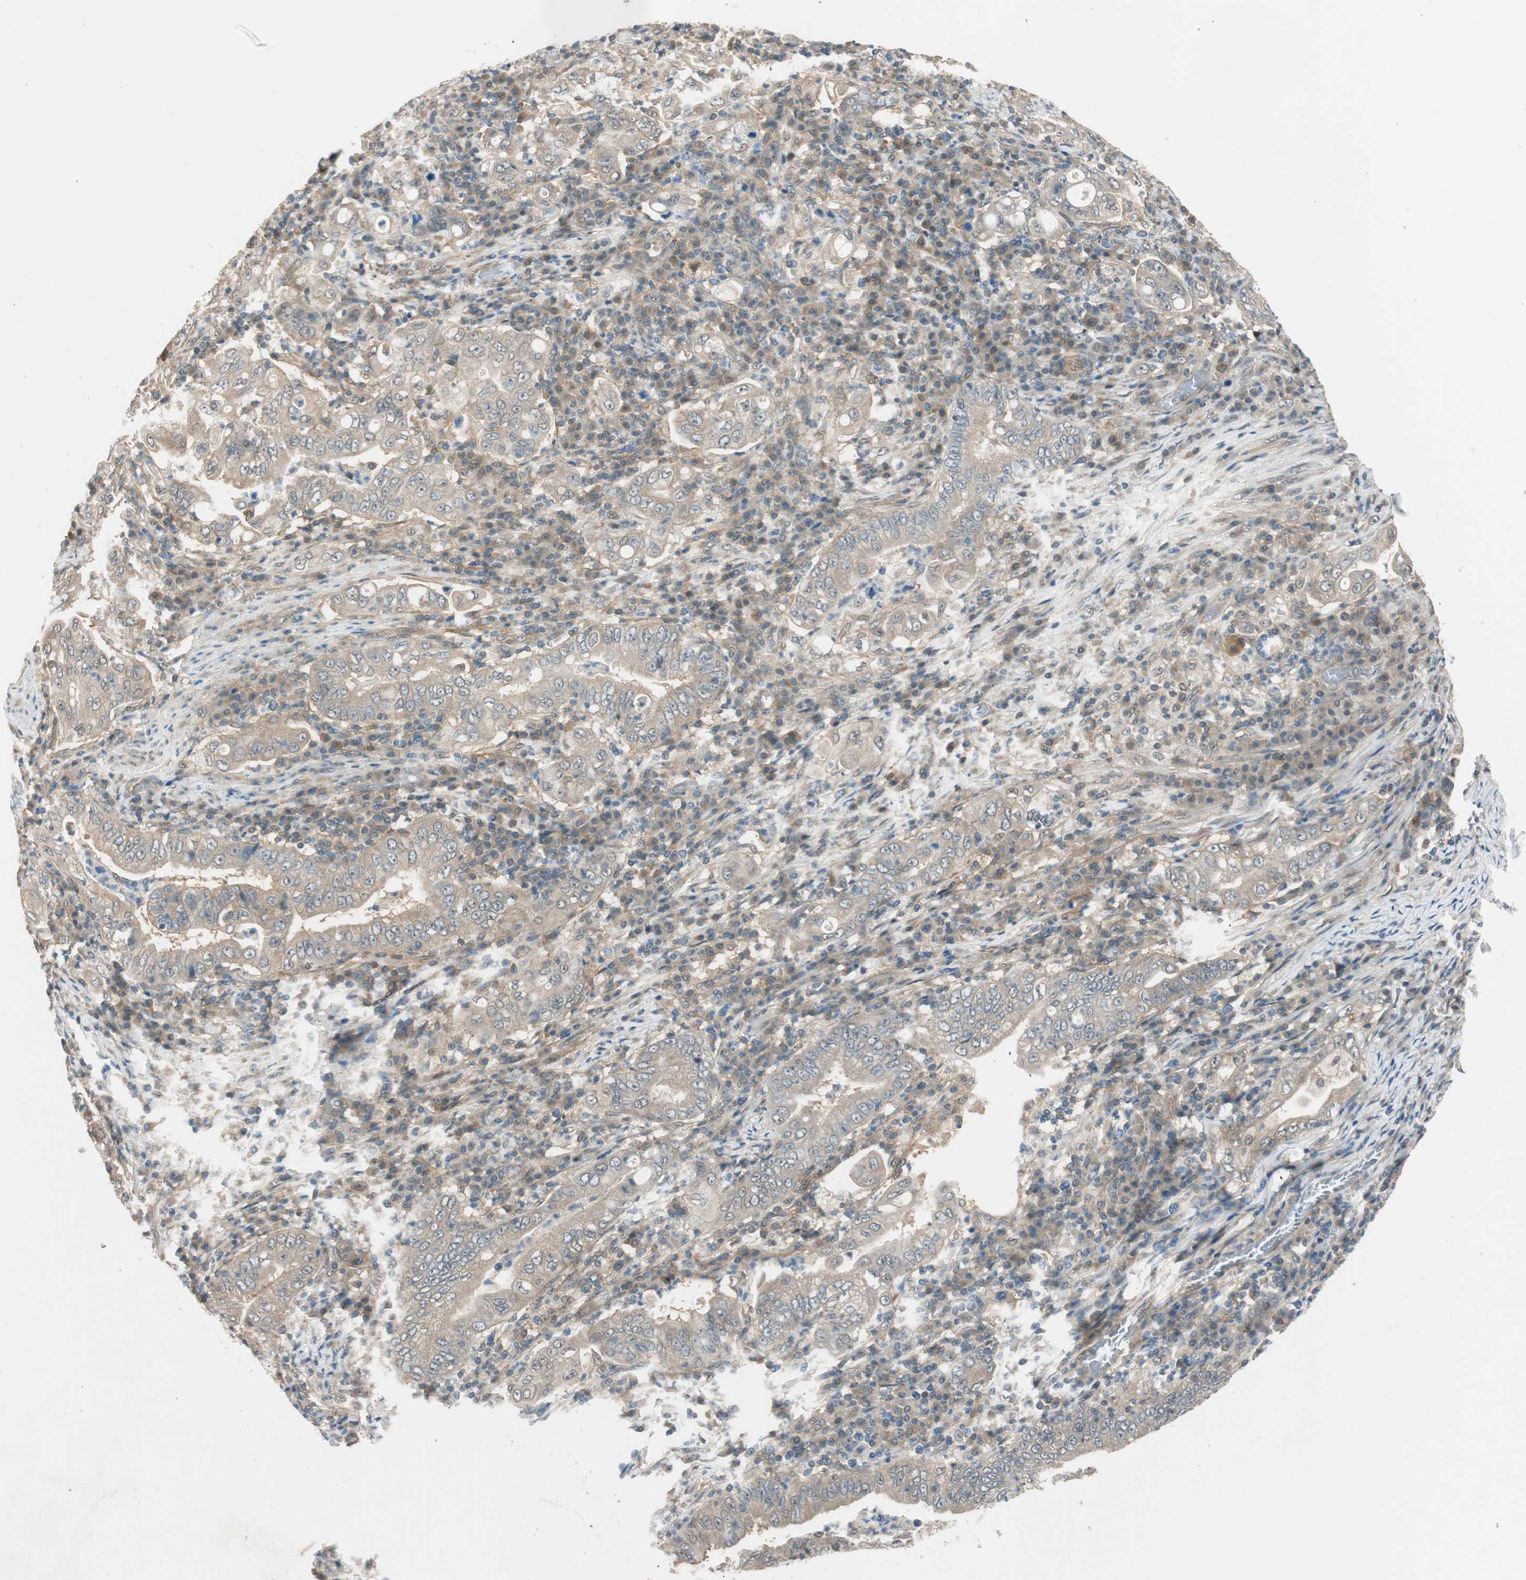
{"staining": {"intensity": "weak", "quantity": ">75%", "location": "cytoplasmic/membranous"}, "tissue": "stomach cancer", "cell_type": "Tumor cells", "image_type": "cancer", "snomed": [{"axis": "morphology", "description": "Normal tissue, NOS"}, {"axis": "morphology", "description": "Adenocarcinoma, NOS"}, {"axis": "topography", "description": "Esophagus"}, {"axis": "topography", "description": "Stomach, upper"}, {"axis": "topography", "description": "Peripheral nerve tissue"}], "caption": "Human stomach adenocarcinoma stained for a protein (brown) demonstrates weak cytoplasmic/membranous positive staining in about >75% of tumor cells.", "gene": "PSMD8", "patient": {"sex": "male", "age": 62}}